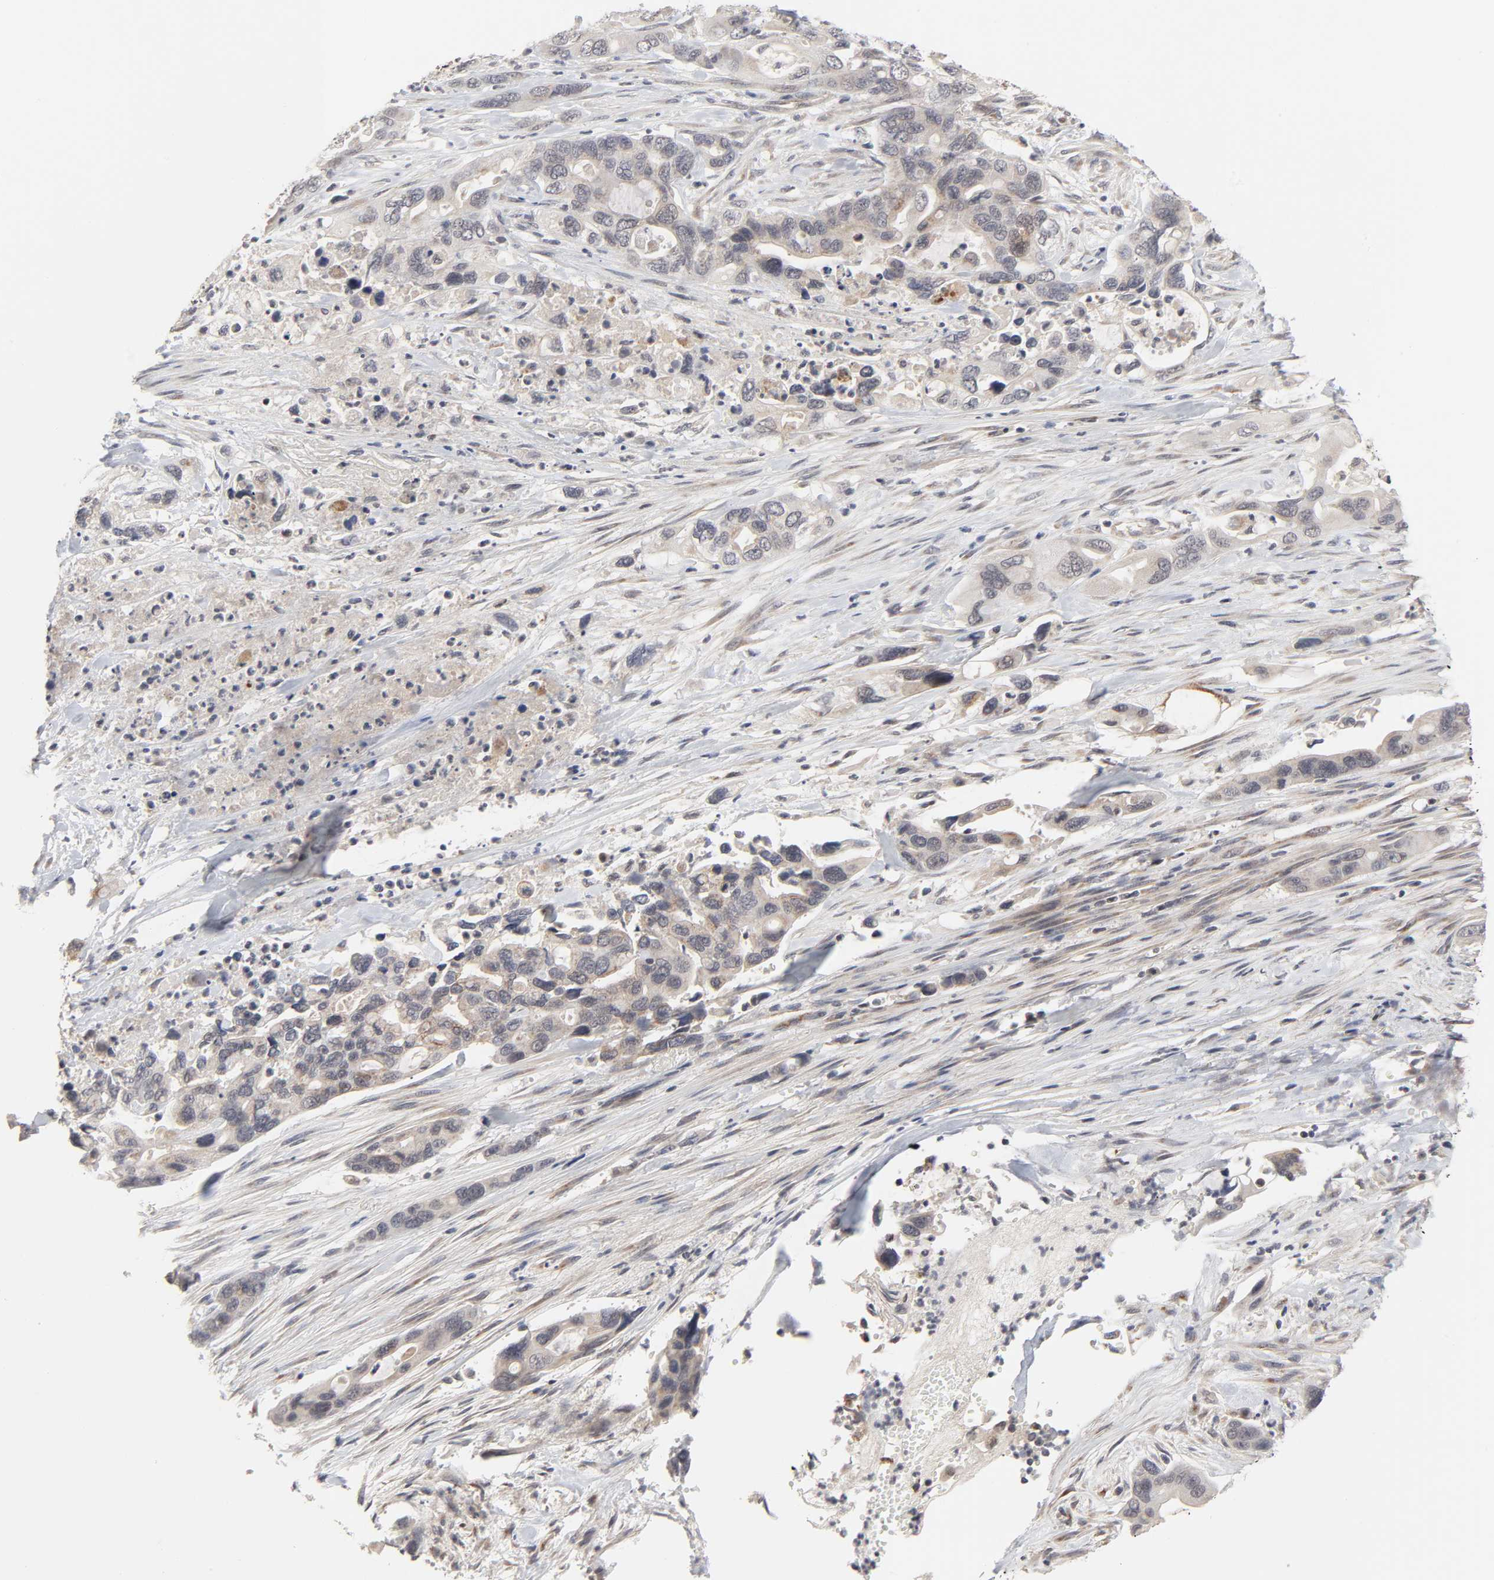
{"staining": {"intensity": "moderate", "quantity": ">75%", "location": "cytoplasmic/membranous"}, "tissue": "pancreatic cancer", "cell_type": "Tumor cells", "image_type": "cancer", "snomed": [{"axis": "morphology", "description": "Adenocarcinoma, NOS"}, {"axis": "topography", "description": "Pancreas"}], "caption": "Human pancreatic adenocarcinoma stained with a brown dye exhibits moderate cytoplasmic/membranous positive positivity in approximately >75% of tumor cells.", "gene": "AUH", "patient": {"sex": "female", "age": 71}}